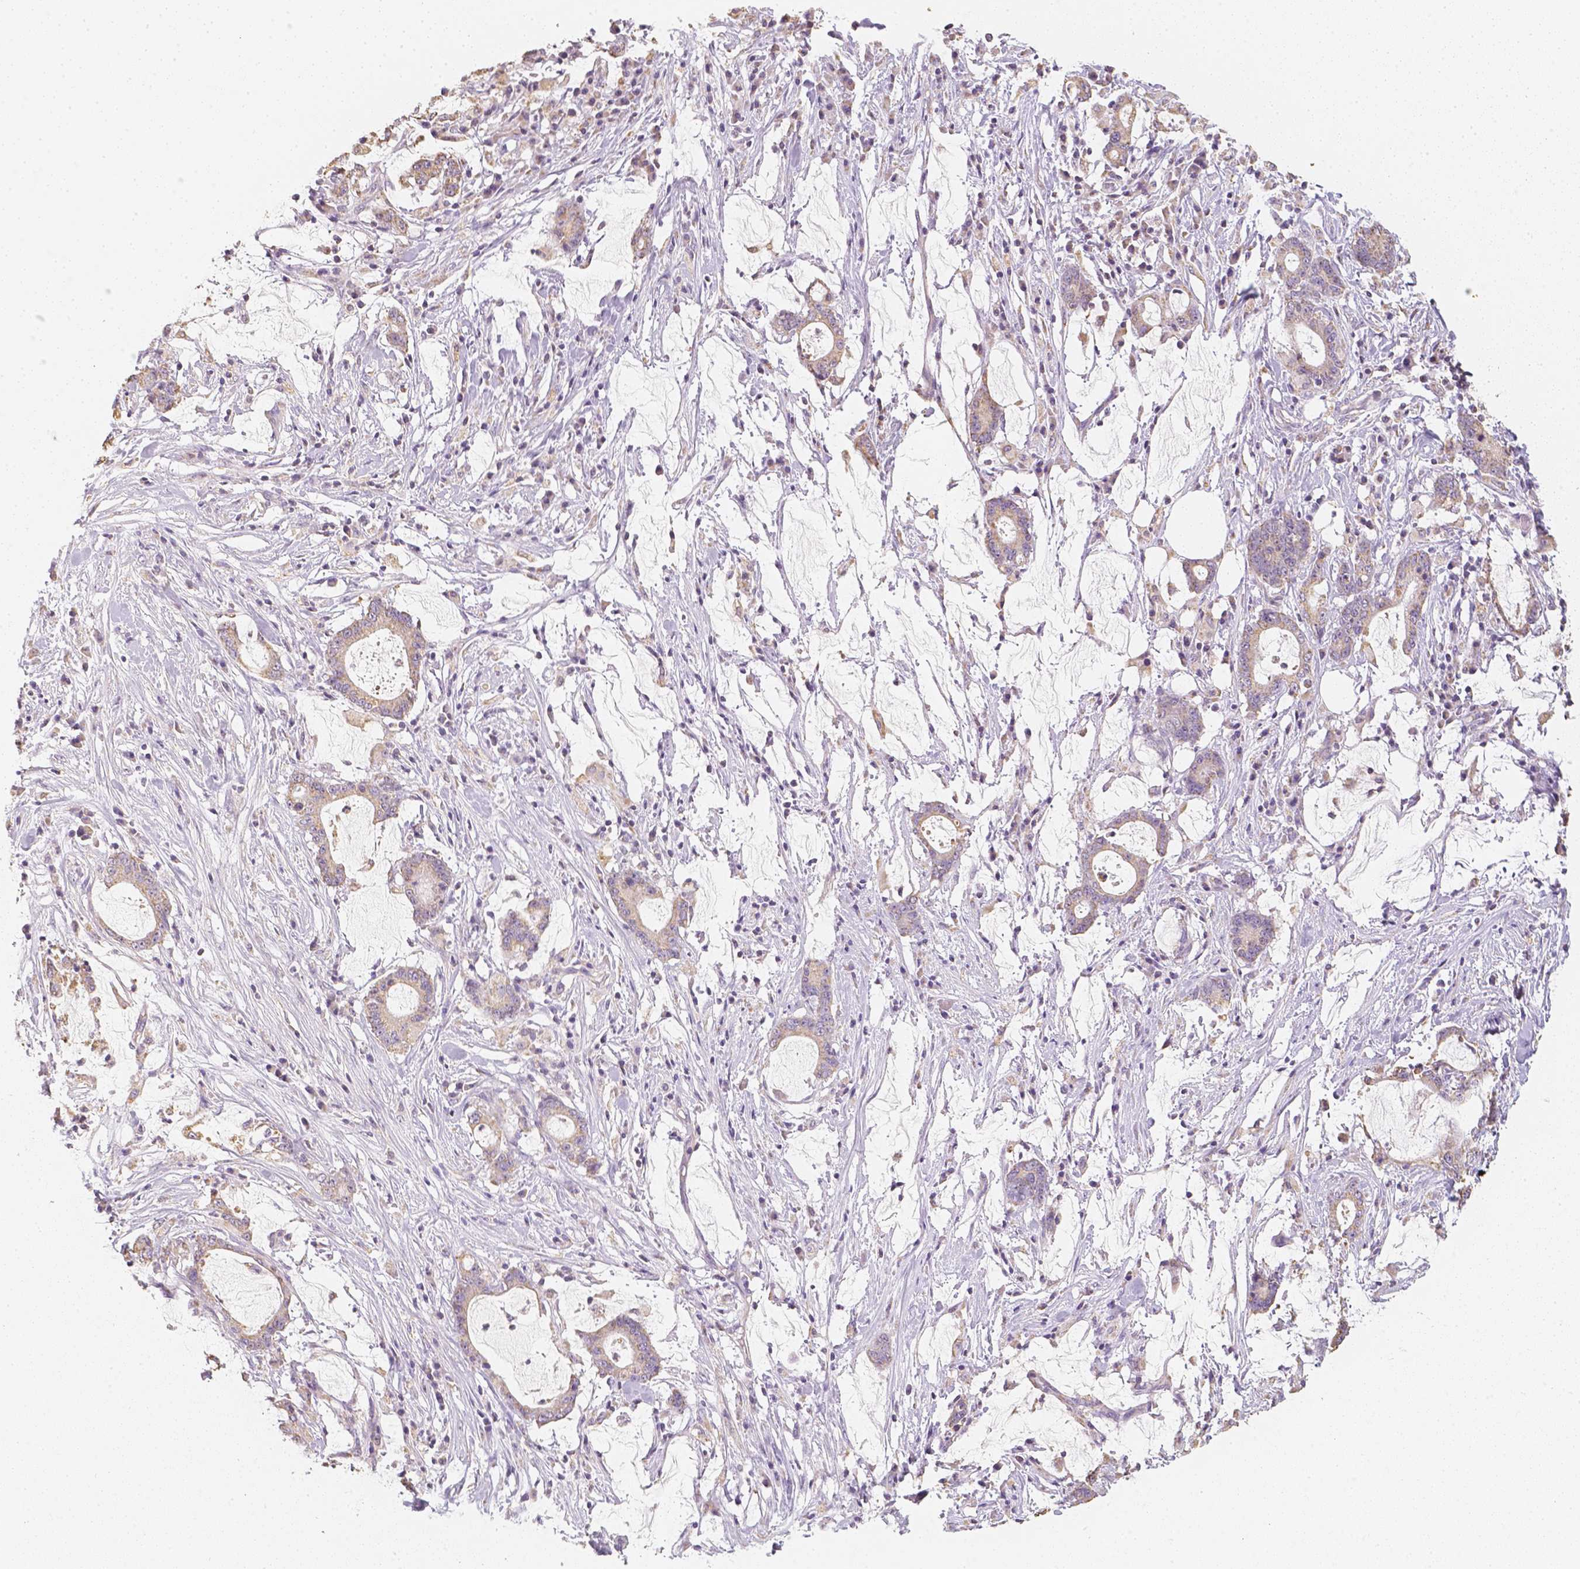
{"staining": {"intensity": "moderate", "quantity": ">75%", "location": "cytoplasmic/membranous"}, "tissue": "stomach cancer", "cell_type": "Tumor cells", "image_type": "cancer", "snomed": [{"axis": "morphology", "description": "Adenocarcinoma, NOS"}, {"axis": "topography", "description": "Stomach, upper"}], "caption": "Immunohistochemical staining of stomach cancer (adenocarcinoma) demonstrates medium levels of moderate cytoplasmic/membranous expression in approximately >75% of tumor cells.", "gene": "NVL", "patient": {"sex": "male", "age": 68}}